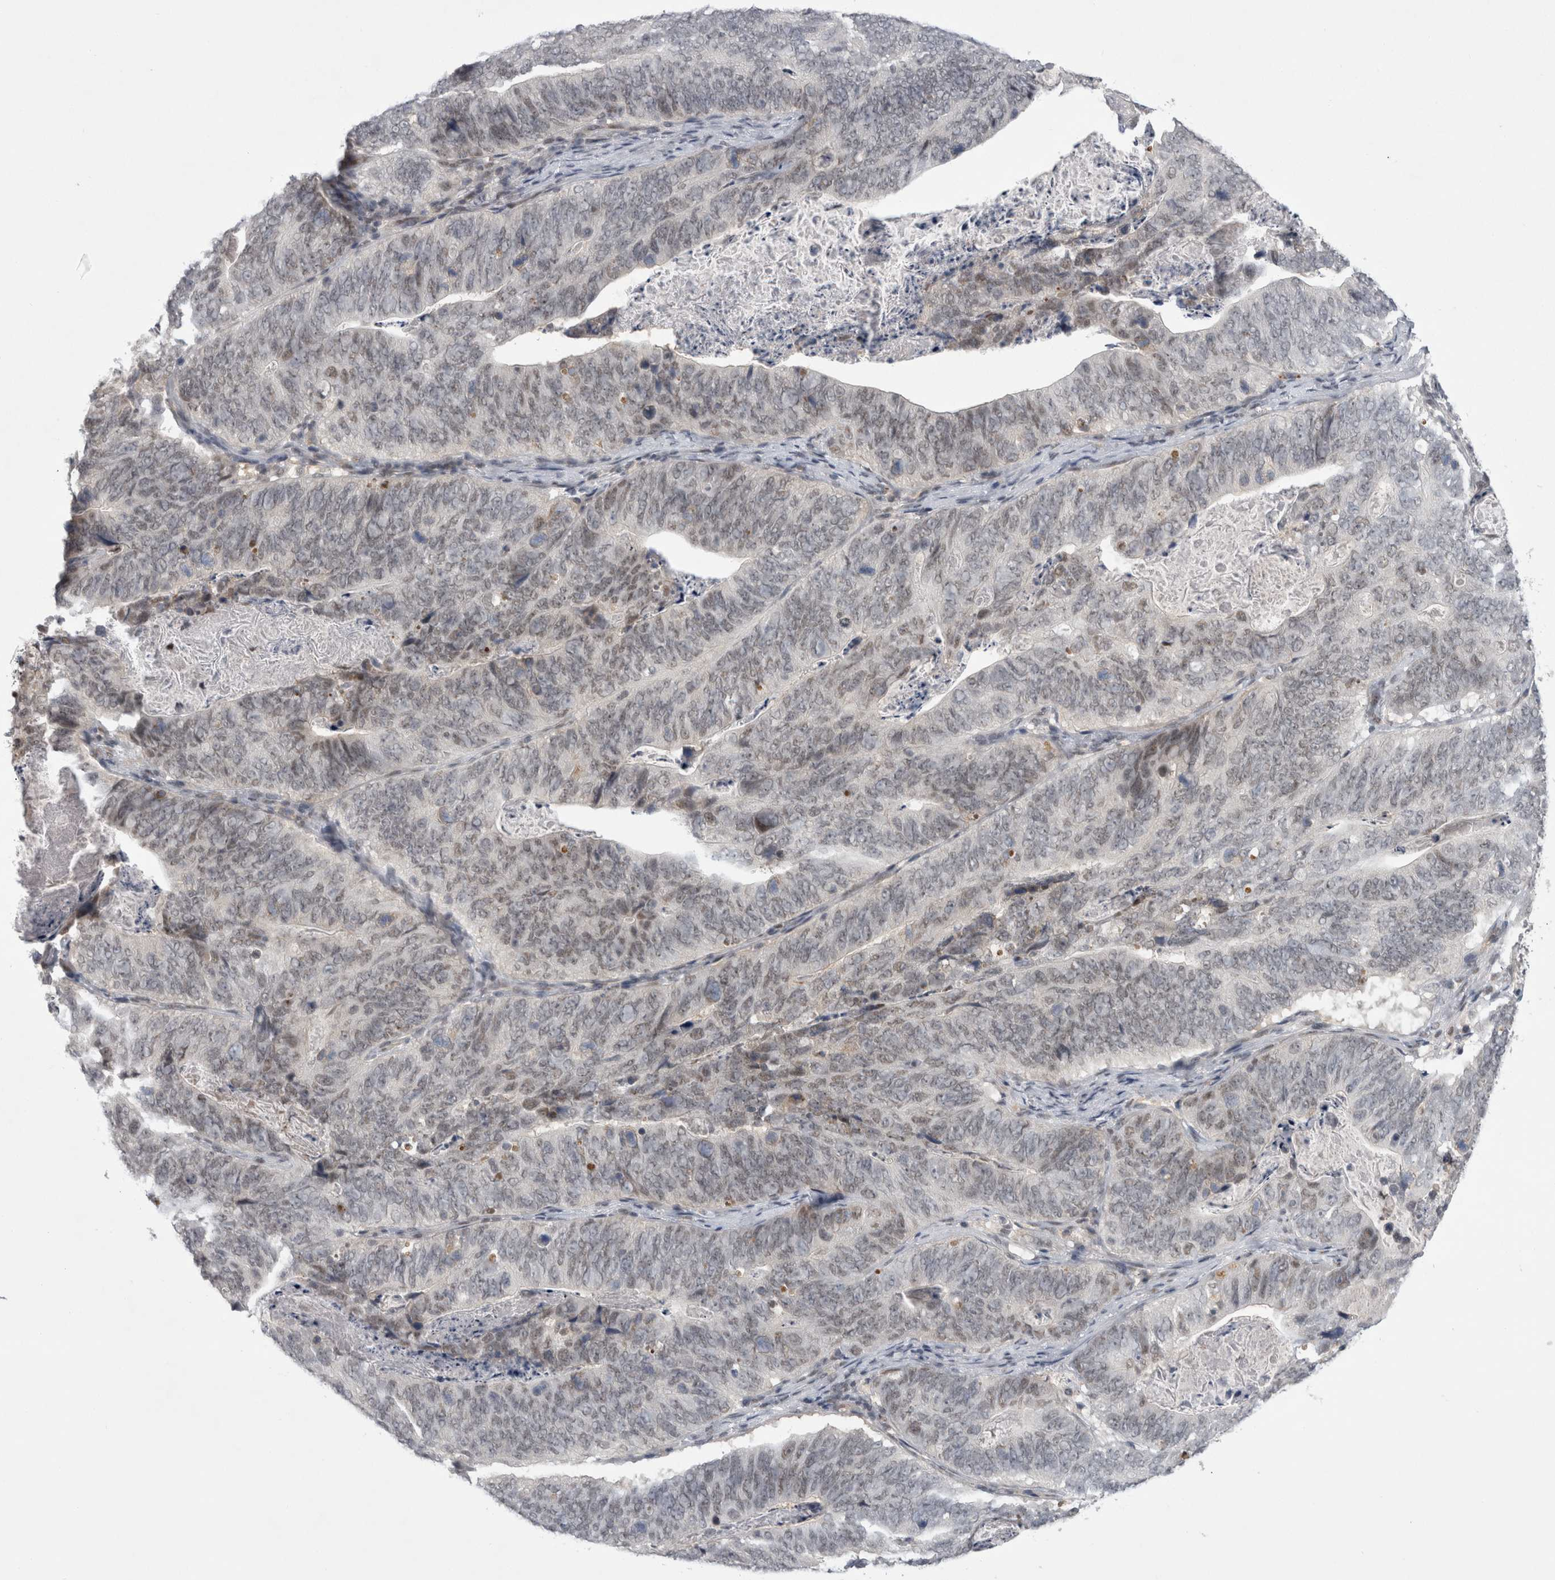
{"staining": {"intensity": "weak", "quantity": "25%-75%", "location": "nuclear"}, "tissue": "stomach cancer", "cell_type": "Tumor cells", "image_type": "cancer", "snomed": [{"axis": "morphology", "description": "Normal tissue, NOS"}, {"axis": "morphology", "description": "Adenocarcinoma, NOS"}, {"axis": "topography", "description": "Stomach"}], "caption": "Immunohistochemistry image of human stomach adenocarcinoma stained for a protein (brown), which displays low levels of weak nuclear expression in about 25%-75% of tumor cells.", "gene": "PSMB2", "patient": {"sex": "female", "age": 89}}